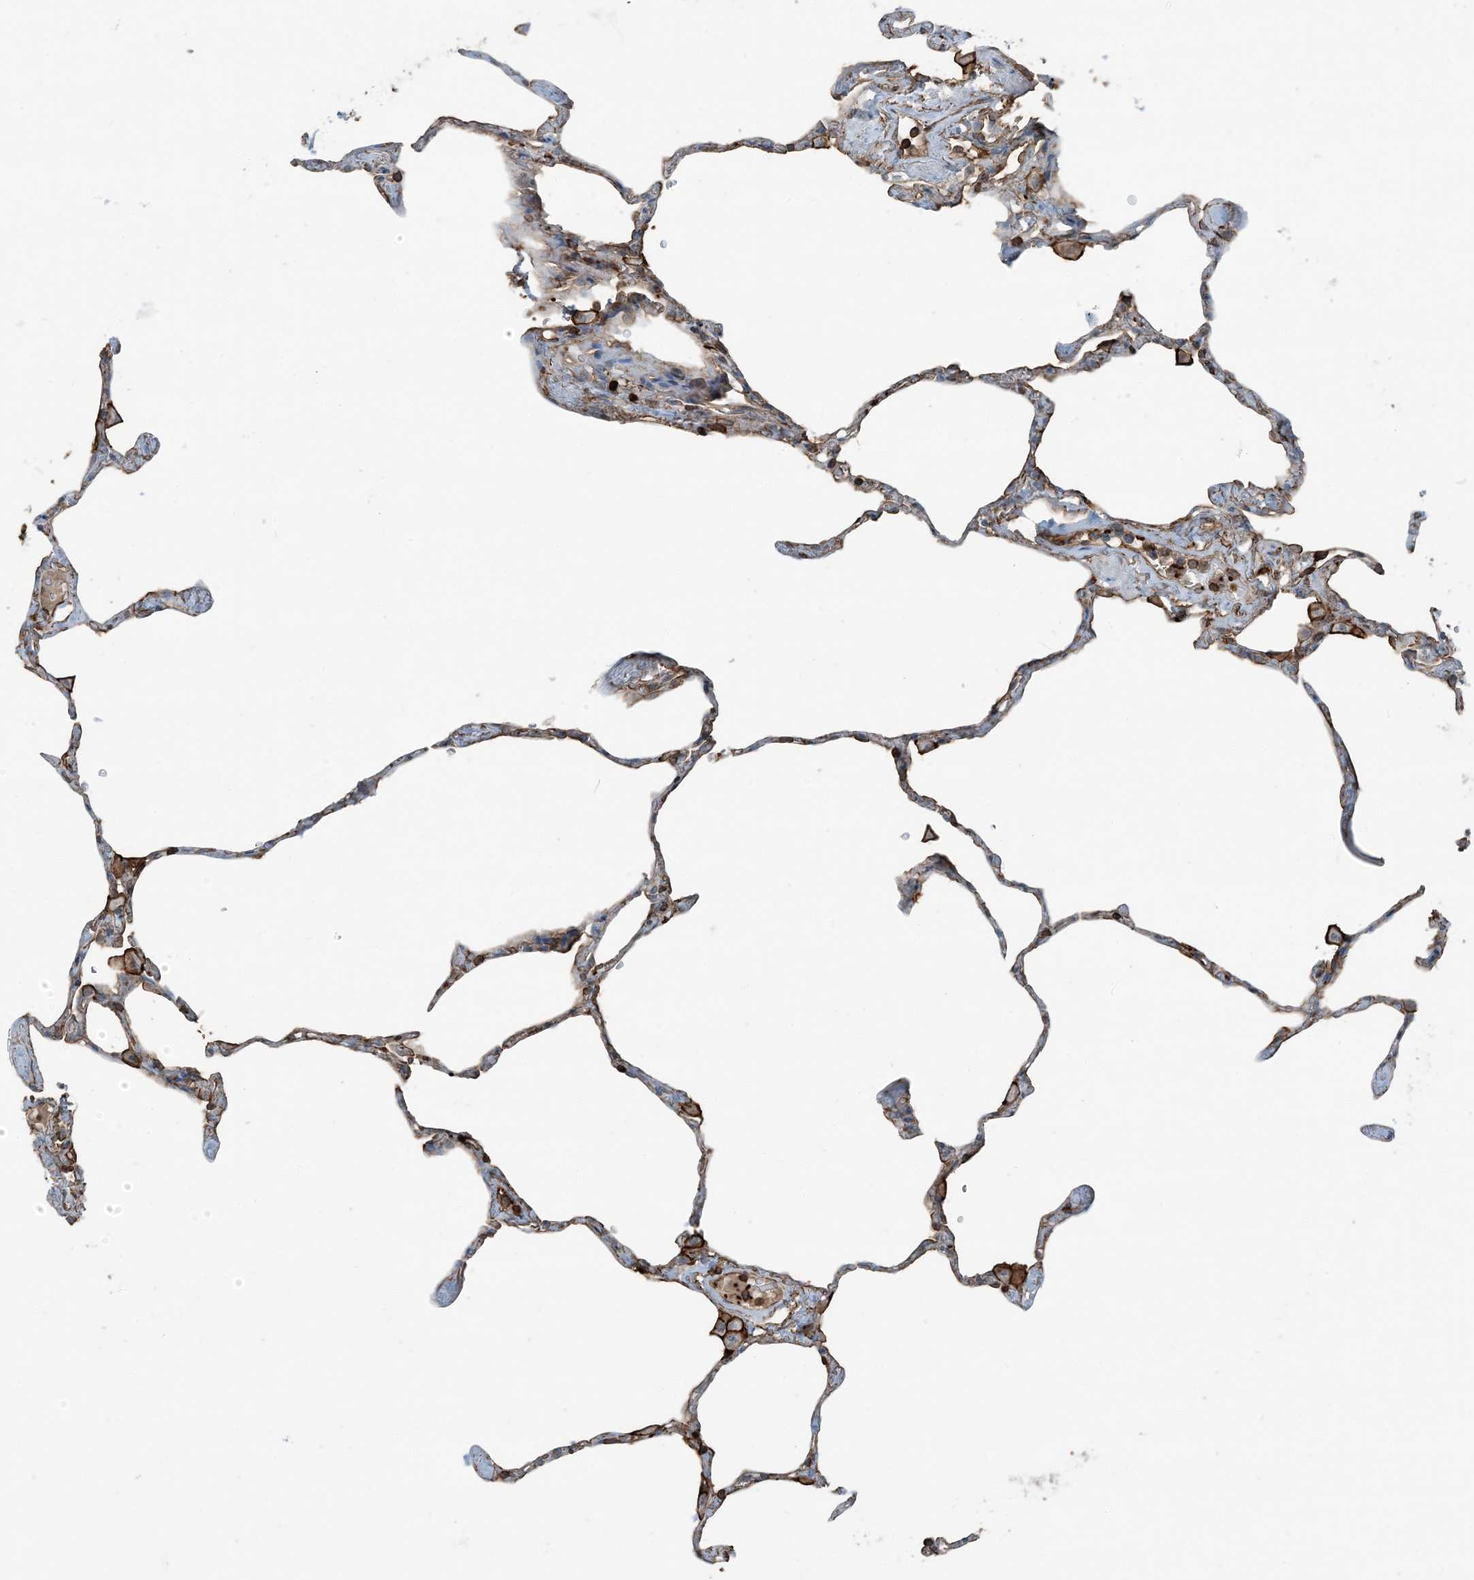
{"staining": {"intensity": "moderate", "quantity": "<25%", "location": "cytoplasmic/membranous"}, "tissue": "lung", "cell_type": "Alveolar cells", "image_type": "normal", "snomed": [{"axis": "morphology", "description": "Normal tissue, NOS"}, {"axis": "topography", "description": "Lung"}], "caption": "Immunohistochemistry histopathology image of benign lung: lung stained using immunohistochemistry (IHC) demonstrates low levels of moderate protein expression localized specifically in the cytoplasmic/membranous of alveolar cells, appearing as a cytoplasmic/membranous brown color.", "gene": "APOBEC3C", "patient": {"sex": "male", "age": 65}}